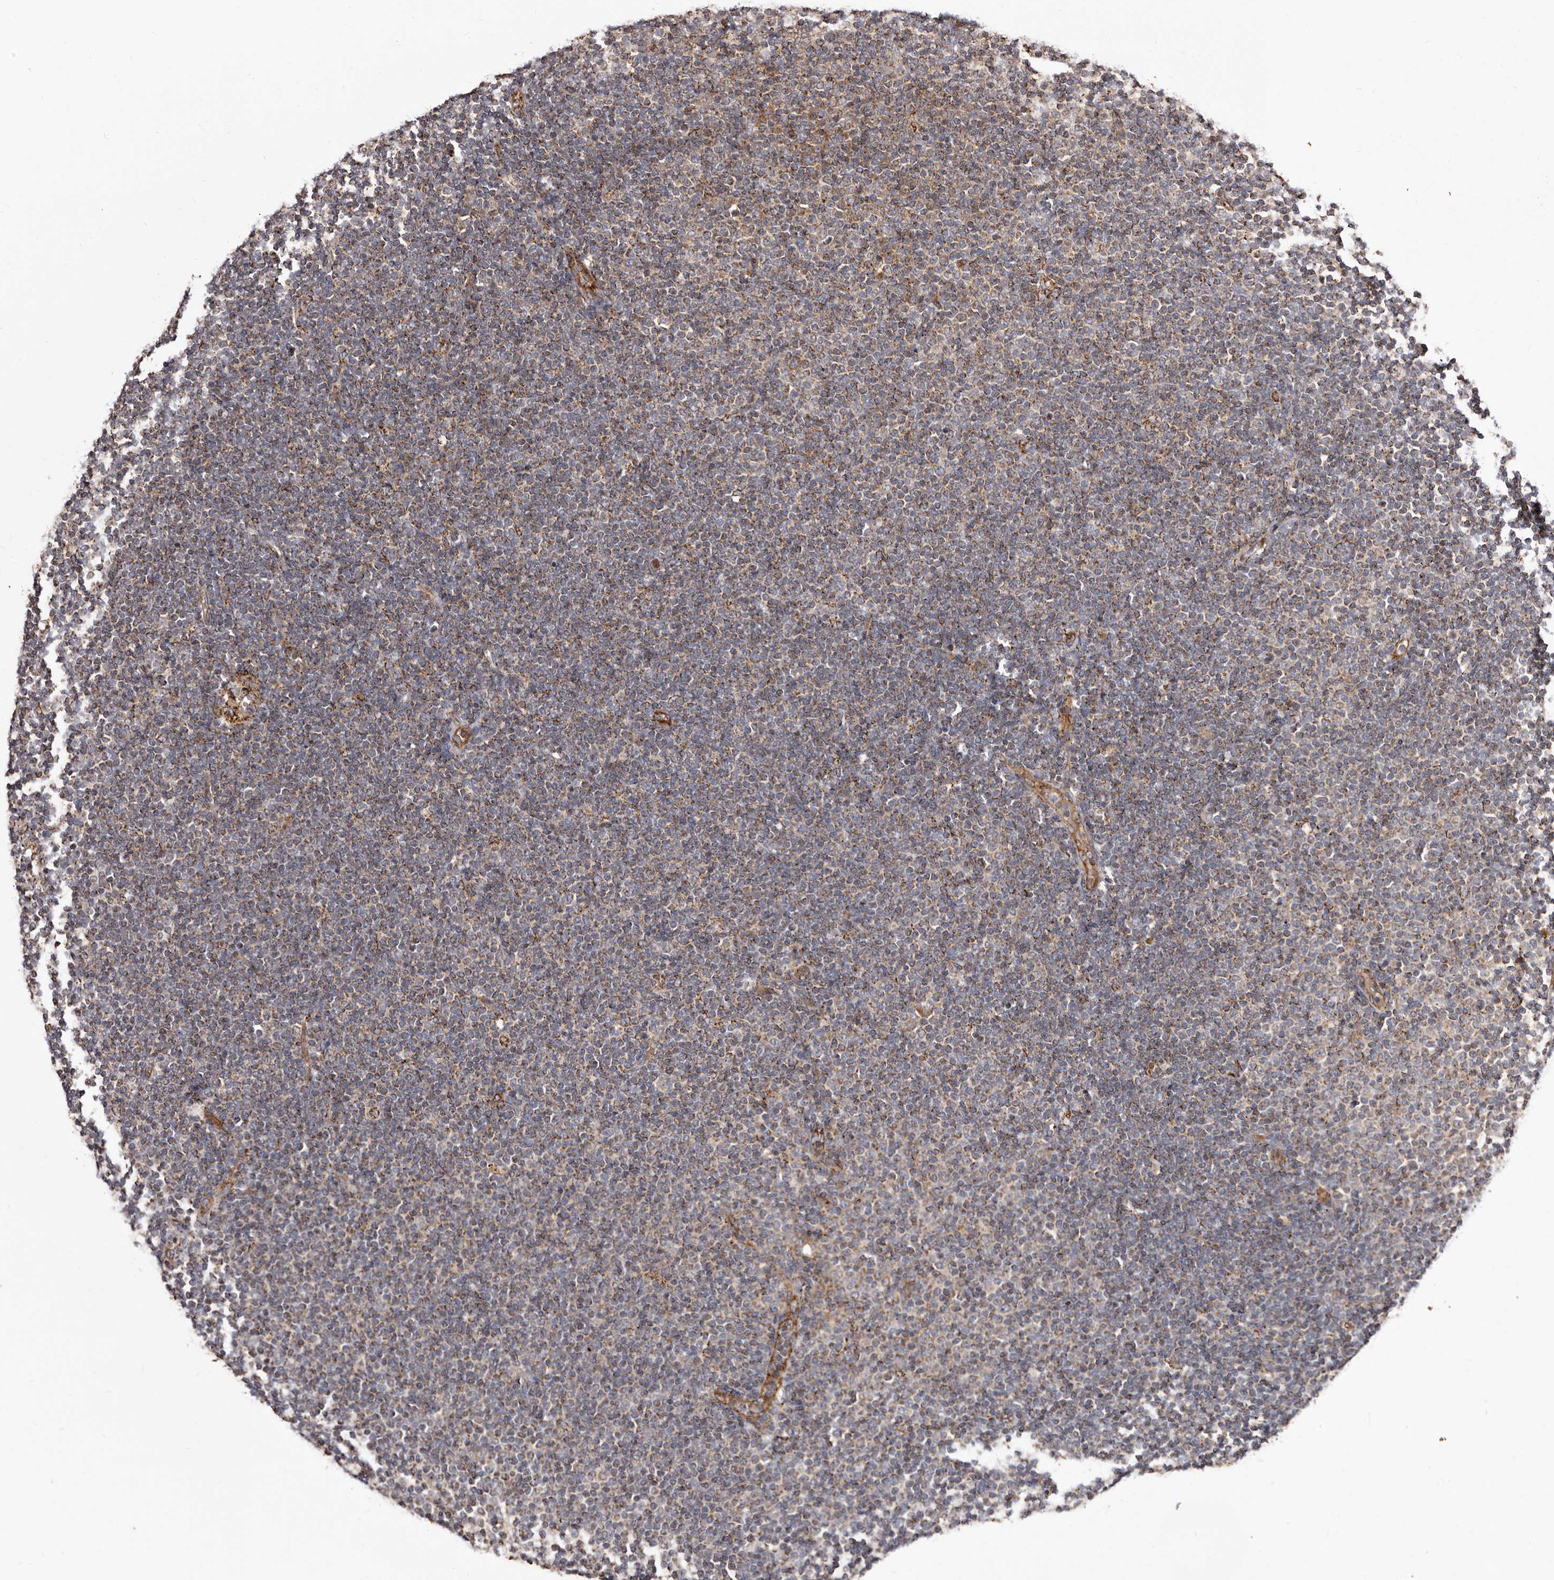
{"staining": {"intensity": "weak", "quantity": "25%-75%", "location": "cytoplasmic/membranous"}, "tissue": "lymphoma", "cell_type": "Tumor cells", "image_type": "cancer", "snomed": [{"axis": "morphology", "description": "Malignant lymphoma, non-Hodgkin's type, Low grade"}, {"axis": "topography", "description": "Lymph node"}], "caption": "Protein expression by IHC displays weak cytoplasmic/membranous staining in approximately 25%-75% of tumor cells in lymphoma. (brown staining indicates protein expression, while blue staining denotes nuclei).", "gene": "LUZP1", "patient": {"sex": "female", "age": 53}}